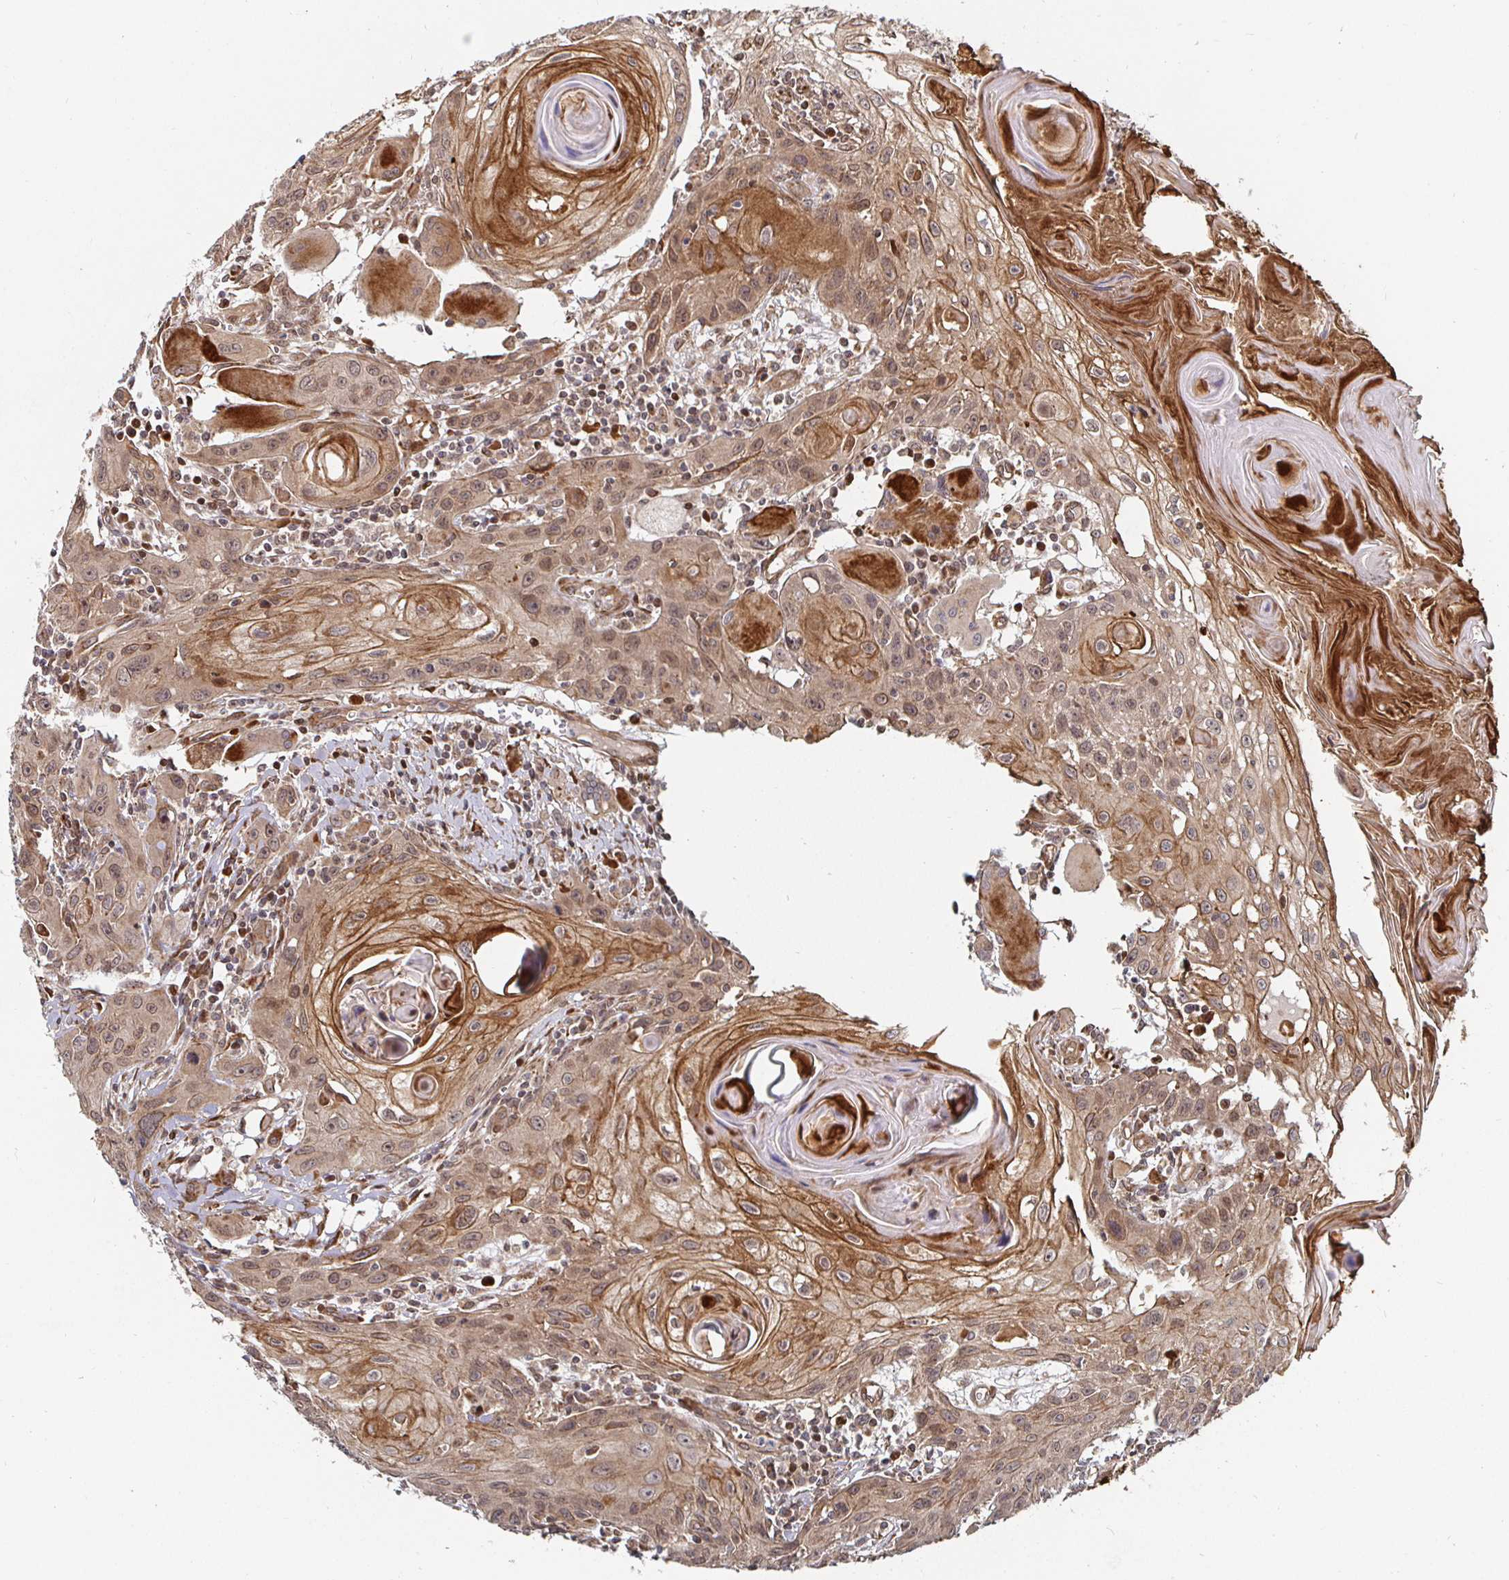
{"staining": {"intensity": "moderate", "quantity": "25%-75%", "location": "cytoplasmic/membranous,nuclear"}, "tissue": "head and neck cancer", "cell_type": "Tumor cells", "image_type": "cancer", "snomed": [{"axis": "morphology", "description": "Squamous cell carcinoma, NOS"}, {"axis": "topography", "description": "Oral tissue"}, {"axis": "topography", "description": "Head-Neck"}], "caption": "A high-resolution micrograph shows immunohistochemistry staining of head and neck cancer (squamous cell carcinoma), which displays moderate cytoplasmic/membranous and nuclear expression in about 25%-75% of tumor cells.", "gene": "TBKBP1", "patient": {"sex": "male", "age": 58}}